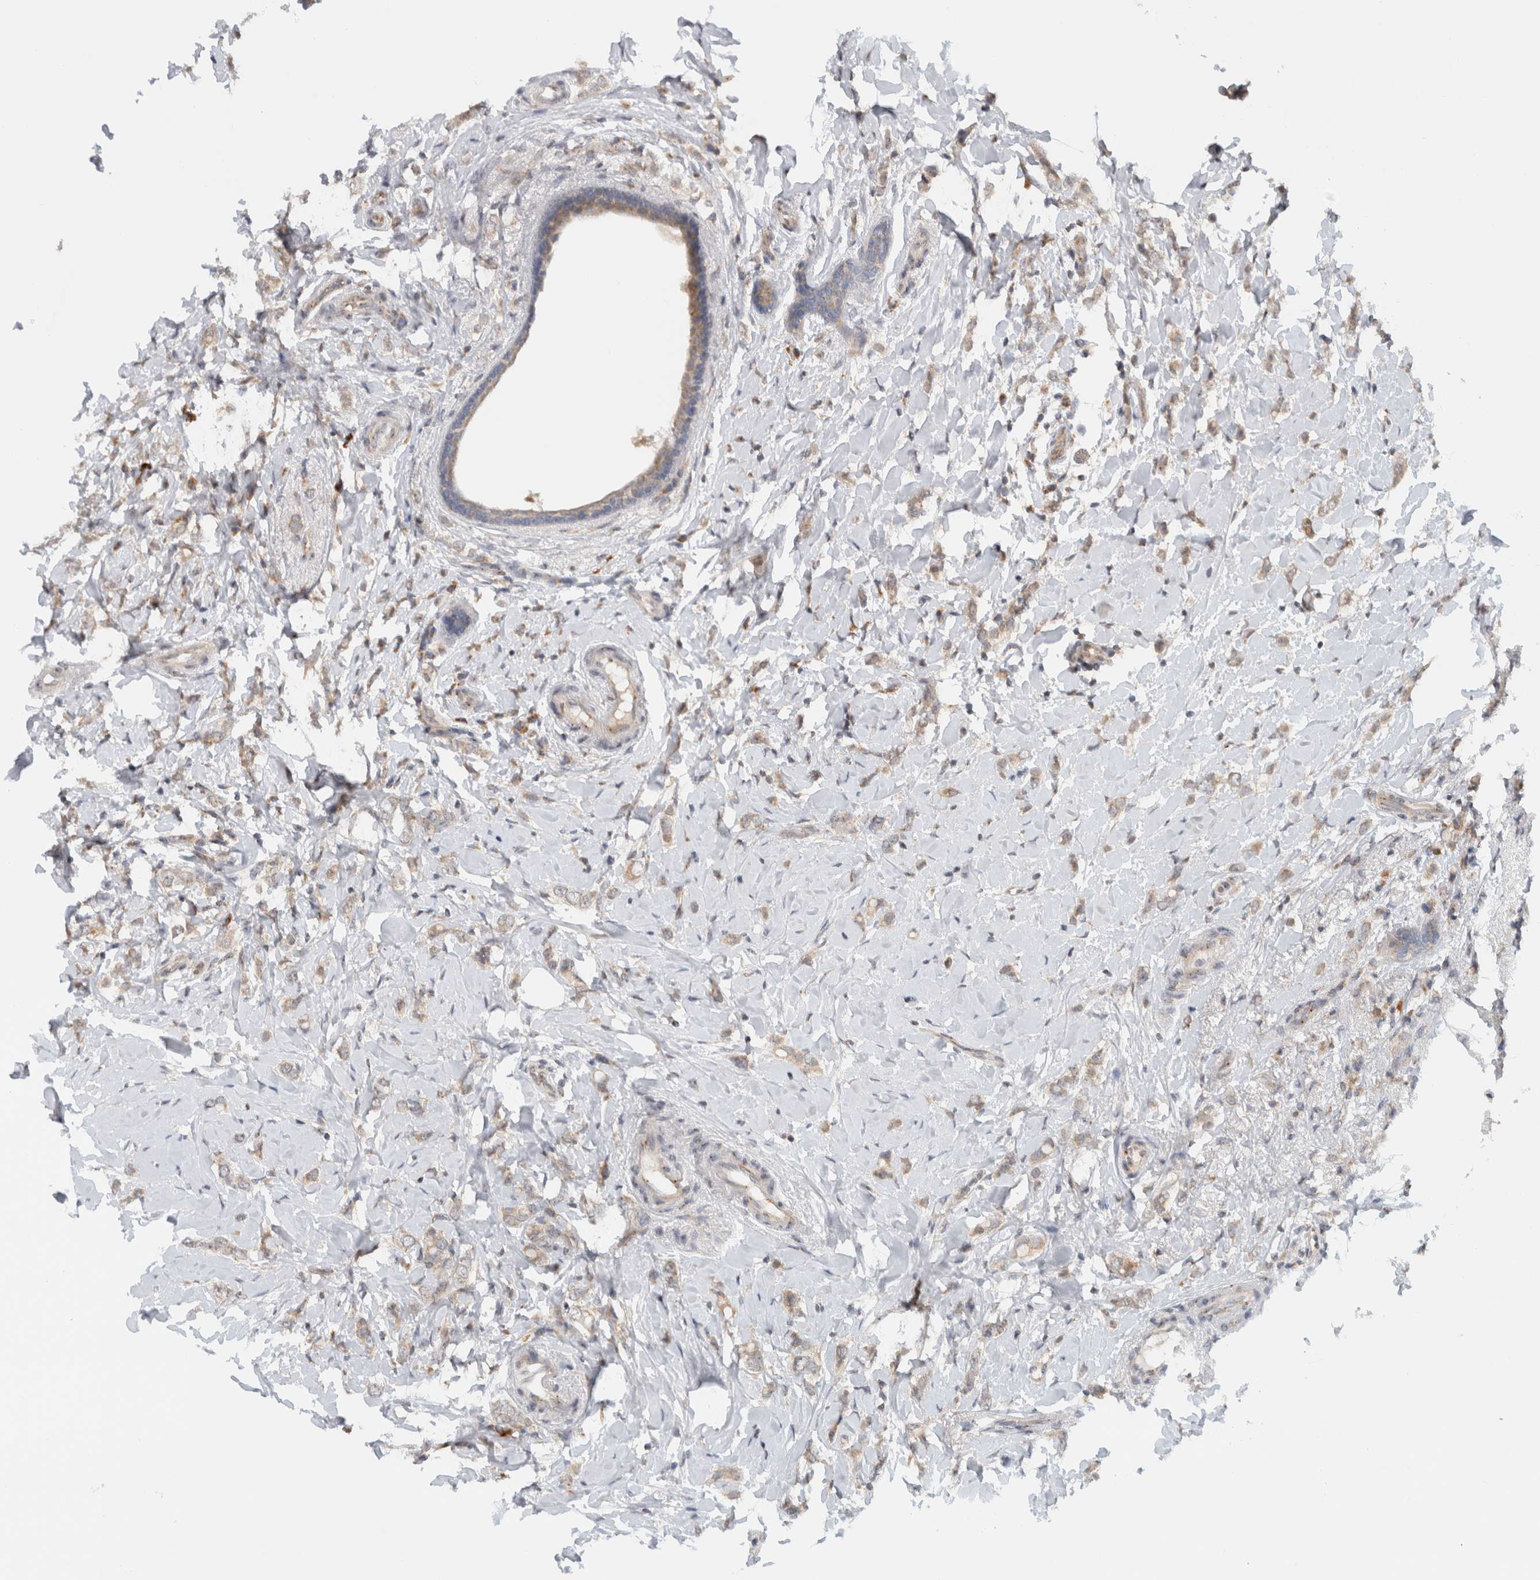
{"staining": {"intensity": "weak", "quantity": ">75%", "location": "cytoplasmic/membranous"}, "tissue": "breast cancer", "cell_type": "Tumor cells", "image_type": "cancer", "snomed": [{"axis": "morphology", "description": "Normal tissue, NOS"}, {"axis": "morphology", "description": "Lobular carcinoma"}, {"axis": "topography", "description": "Breast"}], "caption": "Breast cancer stained with a brown dye reveals weak cytoplasmic/membranous positive positivity in about >75% of tumor cells.", "gene": "CMC2", "patient": {"sex": "female", "age": 47}}